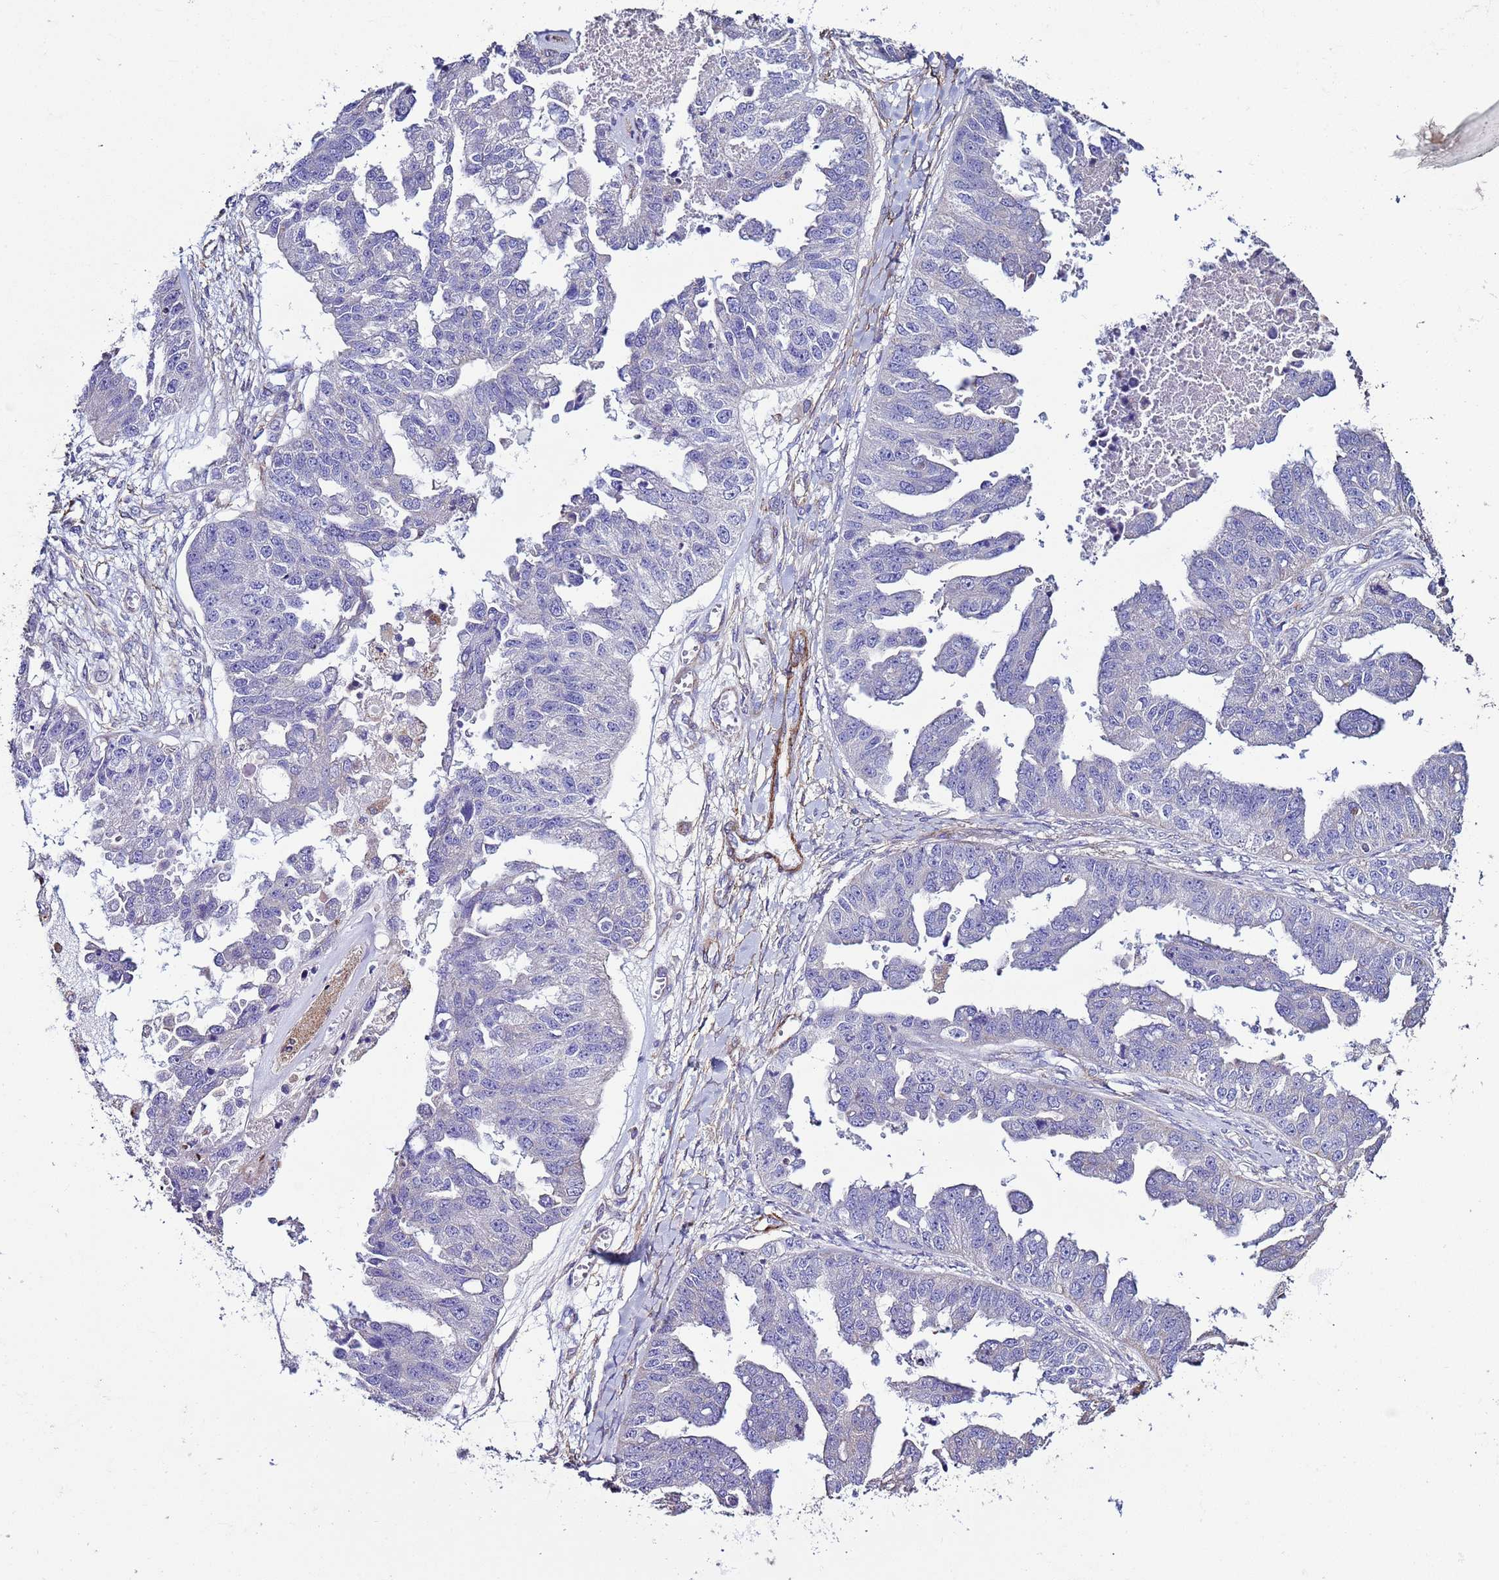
{"staining": {"intensity": "negative", "quantity": "none", "location": "none"}, "tissue": "ovarian cancer", "cell_type": "Tumor cells", "image_type": "cancer", "snomed": [{"axis": "morphology", "description": "Cystadenocarcinoma, serous, NOS"}, {"axis": "topography", "description": "Ovary"}], "caption": "High power microscopy micrograph of an immunohistochemistry (IHC) histopathology image of ovarian cancer (serous cystadenocarcinoma), revealing no significant staining in tumor cells.", "gene": "RABL2B", "patient": {"sex": "female", "age": 58}}